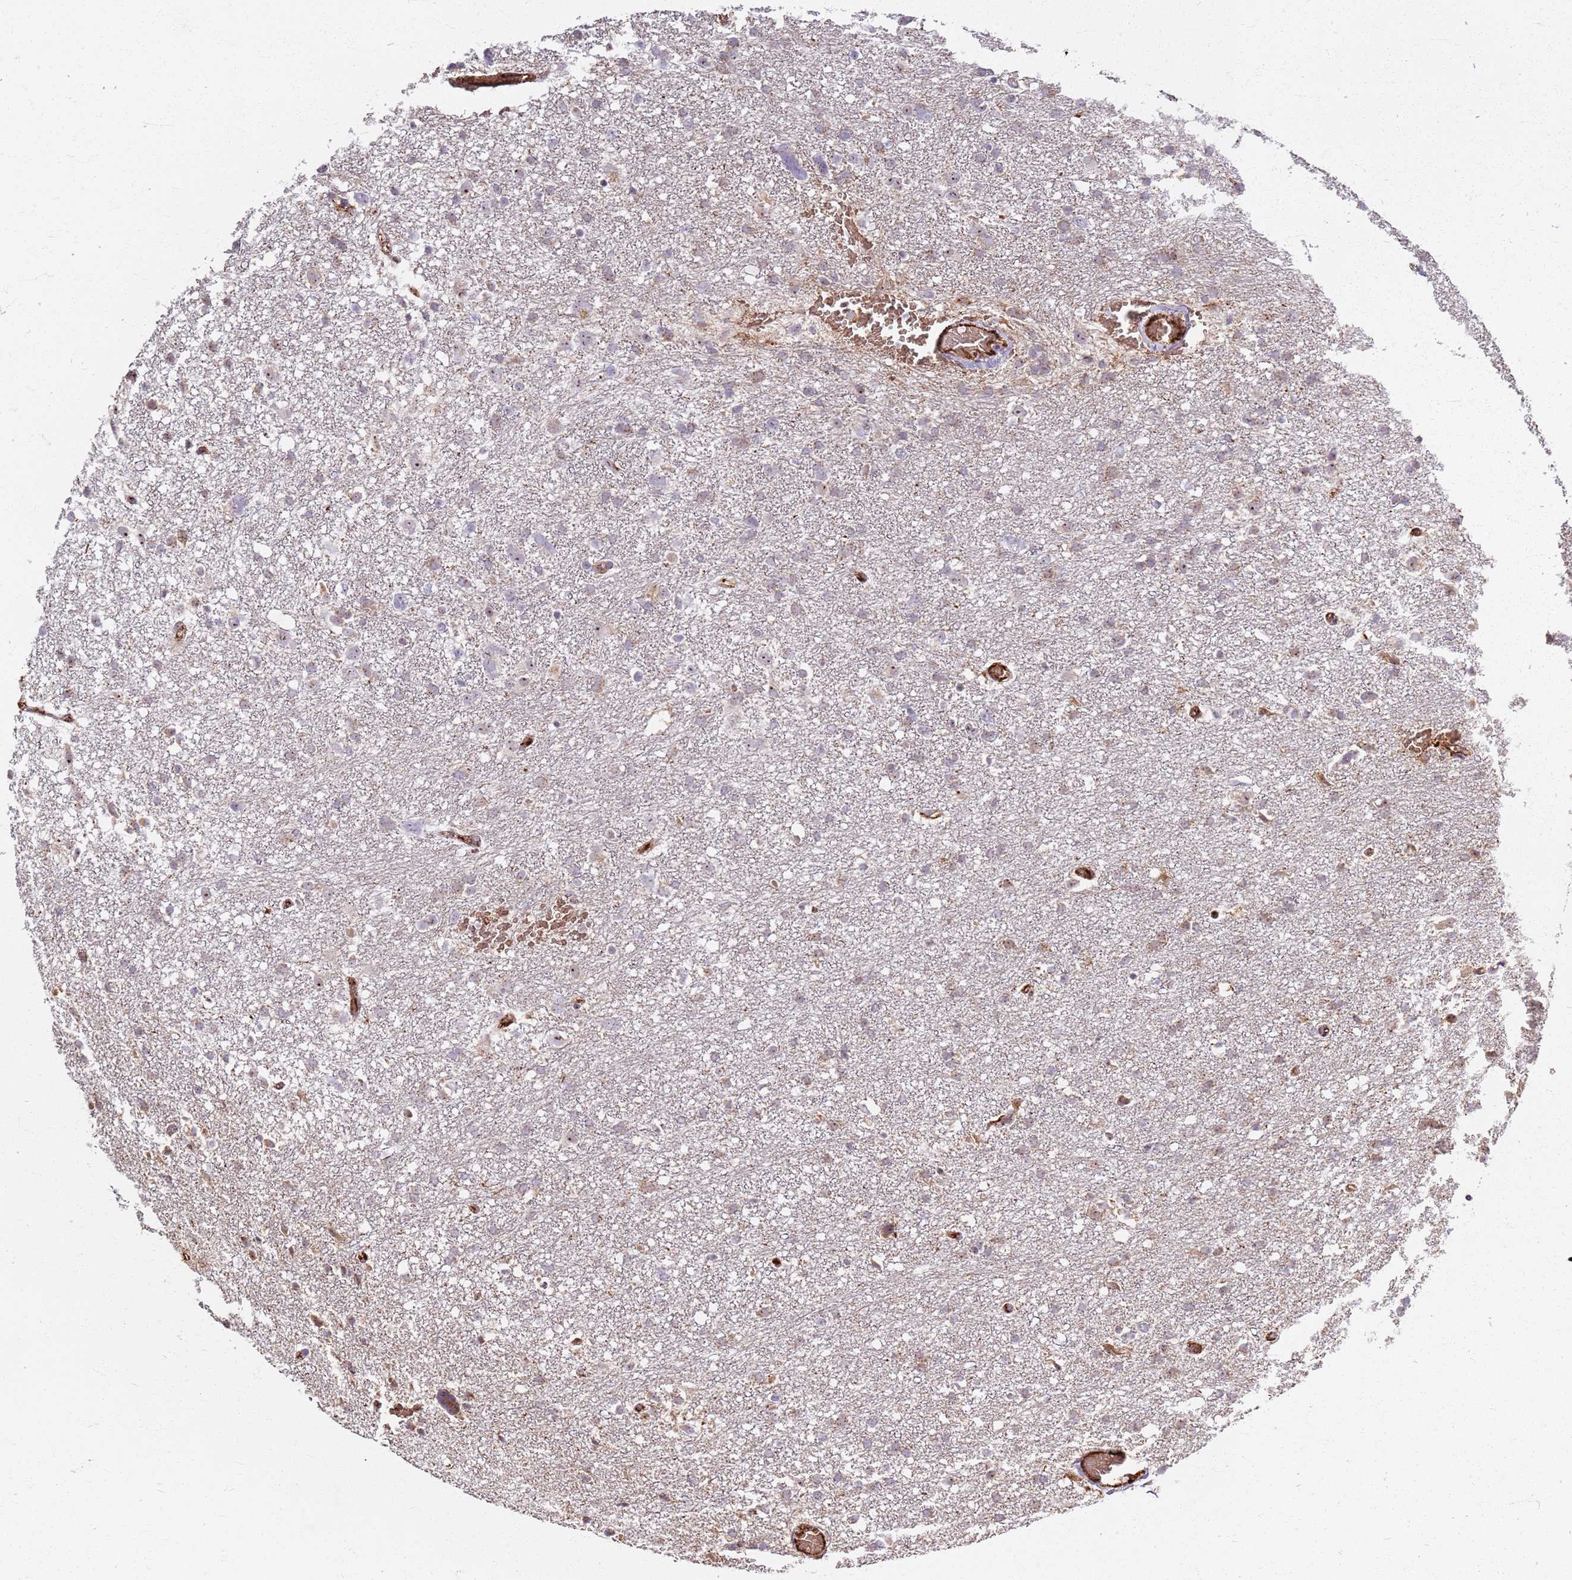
{"staining": {"intensity": "weak", "quantity": "<25%", "location": "cytoplasmic/membranous"}, "tissue": "glioma", "cell_type": "Tumor cells", "image_type": "cancer", "snomed": [{"axis": "morphology", "description": "Glioma, malignant, High grade"}, {"axis": "topography", "description": "Brain"}], "caption": "DAB immunohistochemical staining of malignant high-grade glioma exhibits no significant expression in tumor cells.", "gene": "KRI1", "patient": {"sex": "male", "age": 61}}